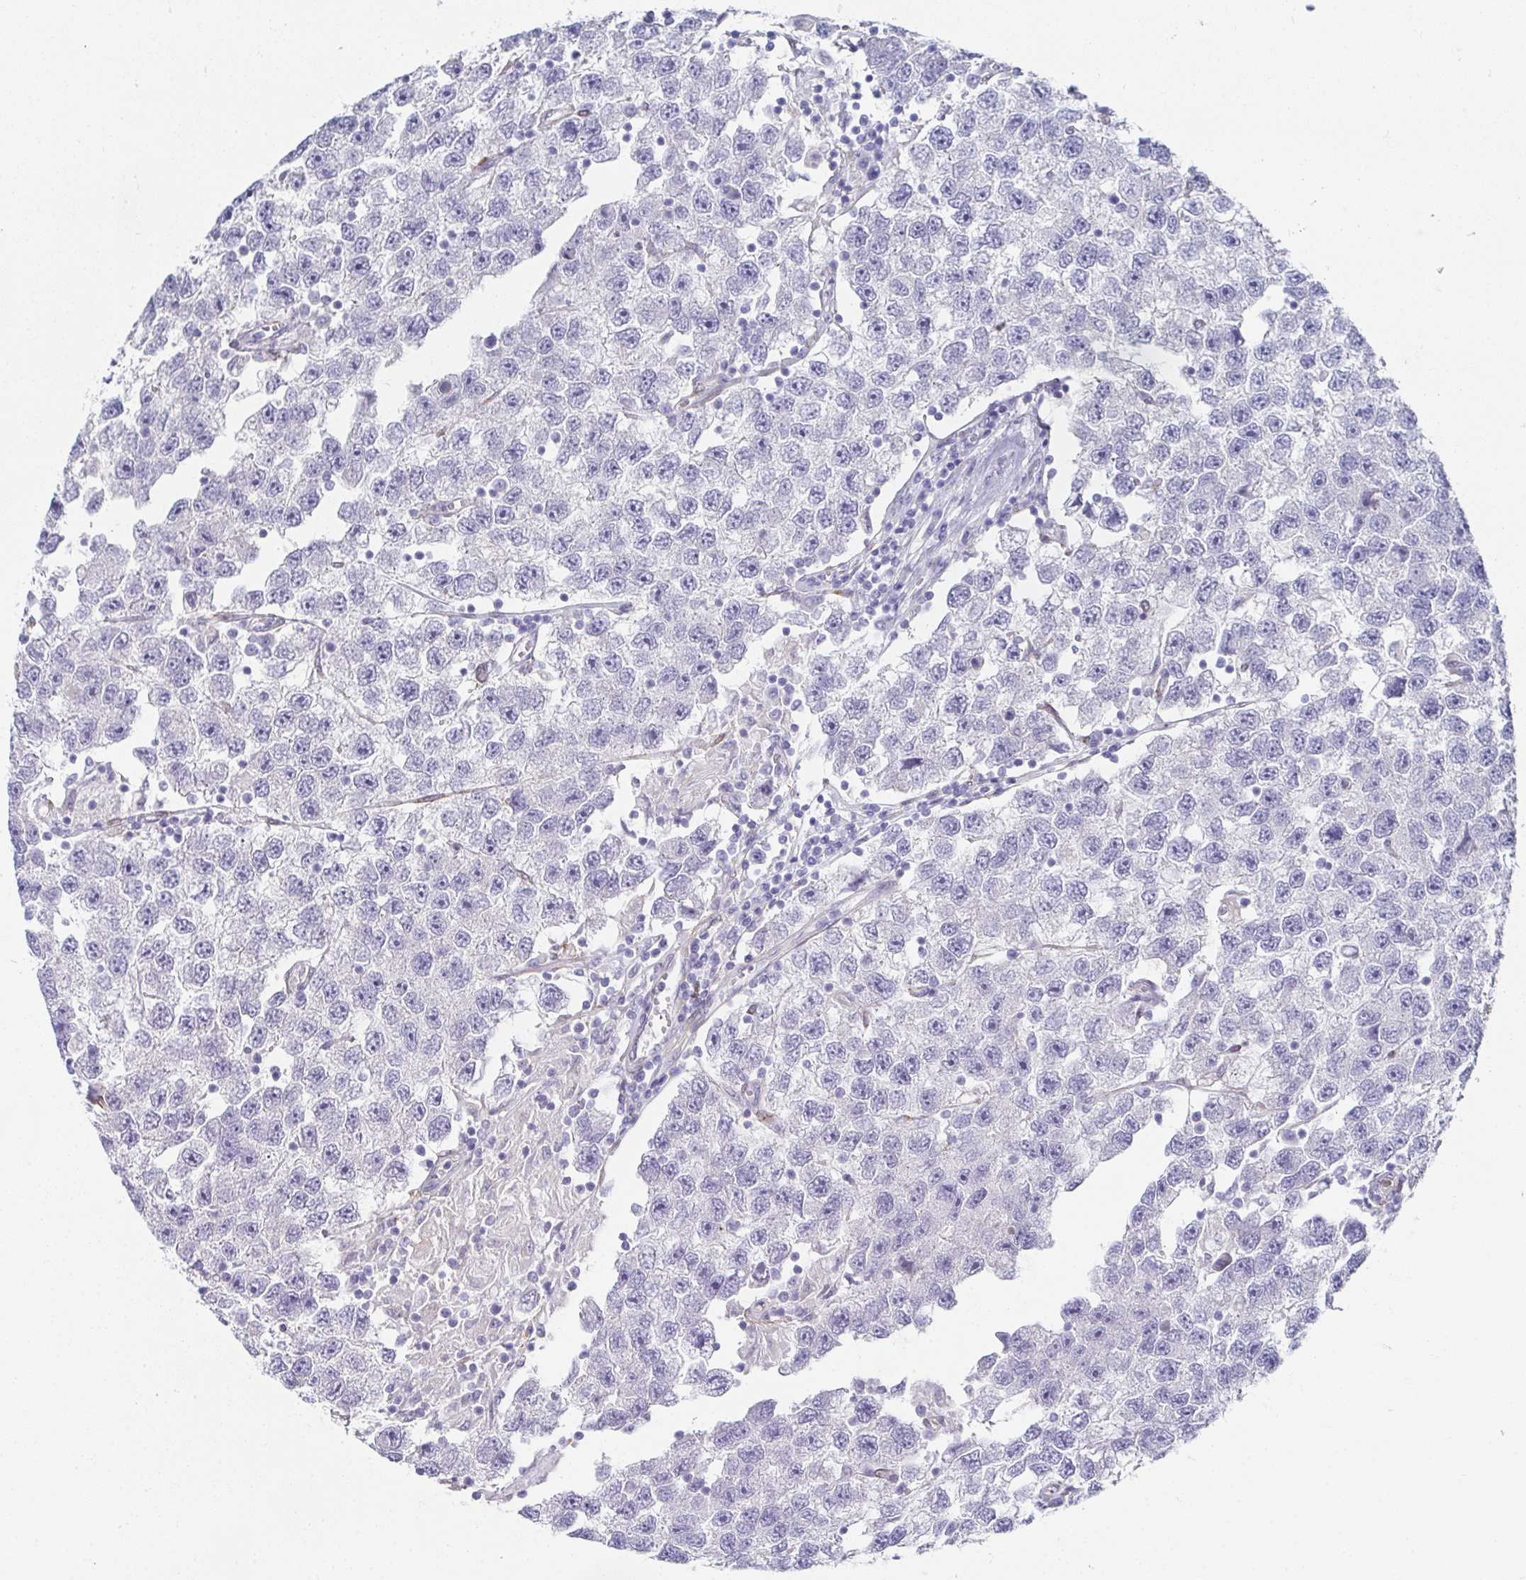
{"staining": {"intensity": "negative", "quantity": "none", "location": "none"}, "tissue": "testis cancer", "cell_type": "Tumor cells", "image_type": "cancer", "snomed": [{"axis": "morphology", "description": "Seminoma, NOS"}, {"axis": "topography", "description": "Testis"}], "caption": "DAB (3,3'-diaminobenzidine) immunohistochemical staining of seminoma (testis) shows no significant staining in tumor cells.", "gene": "RBP1", "patient": {"sex": "male", "age": 26}}